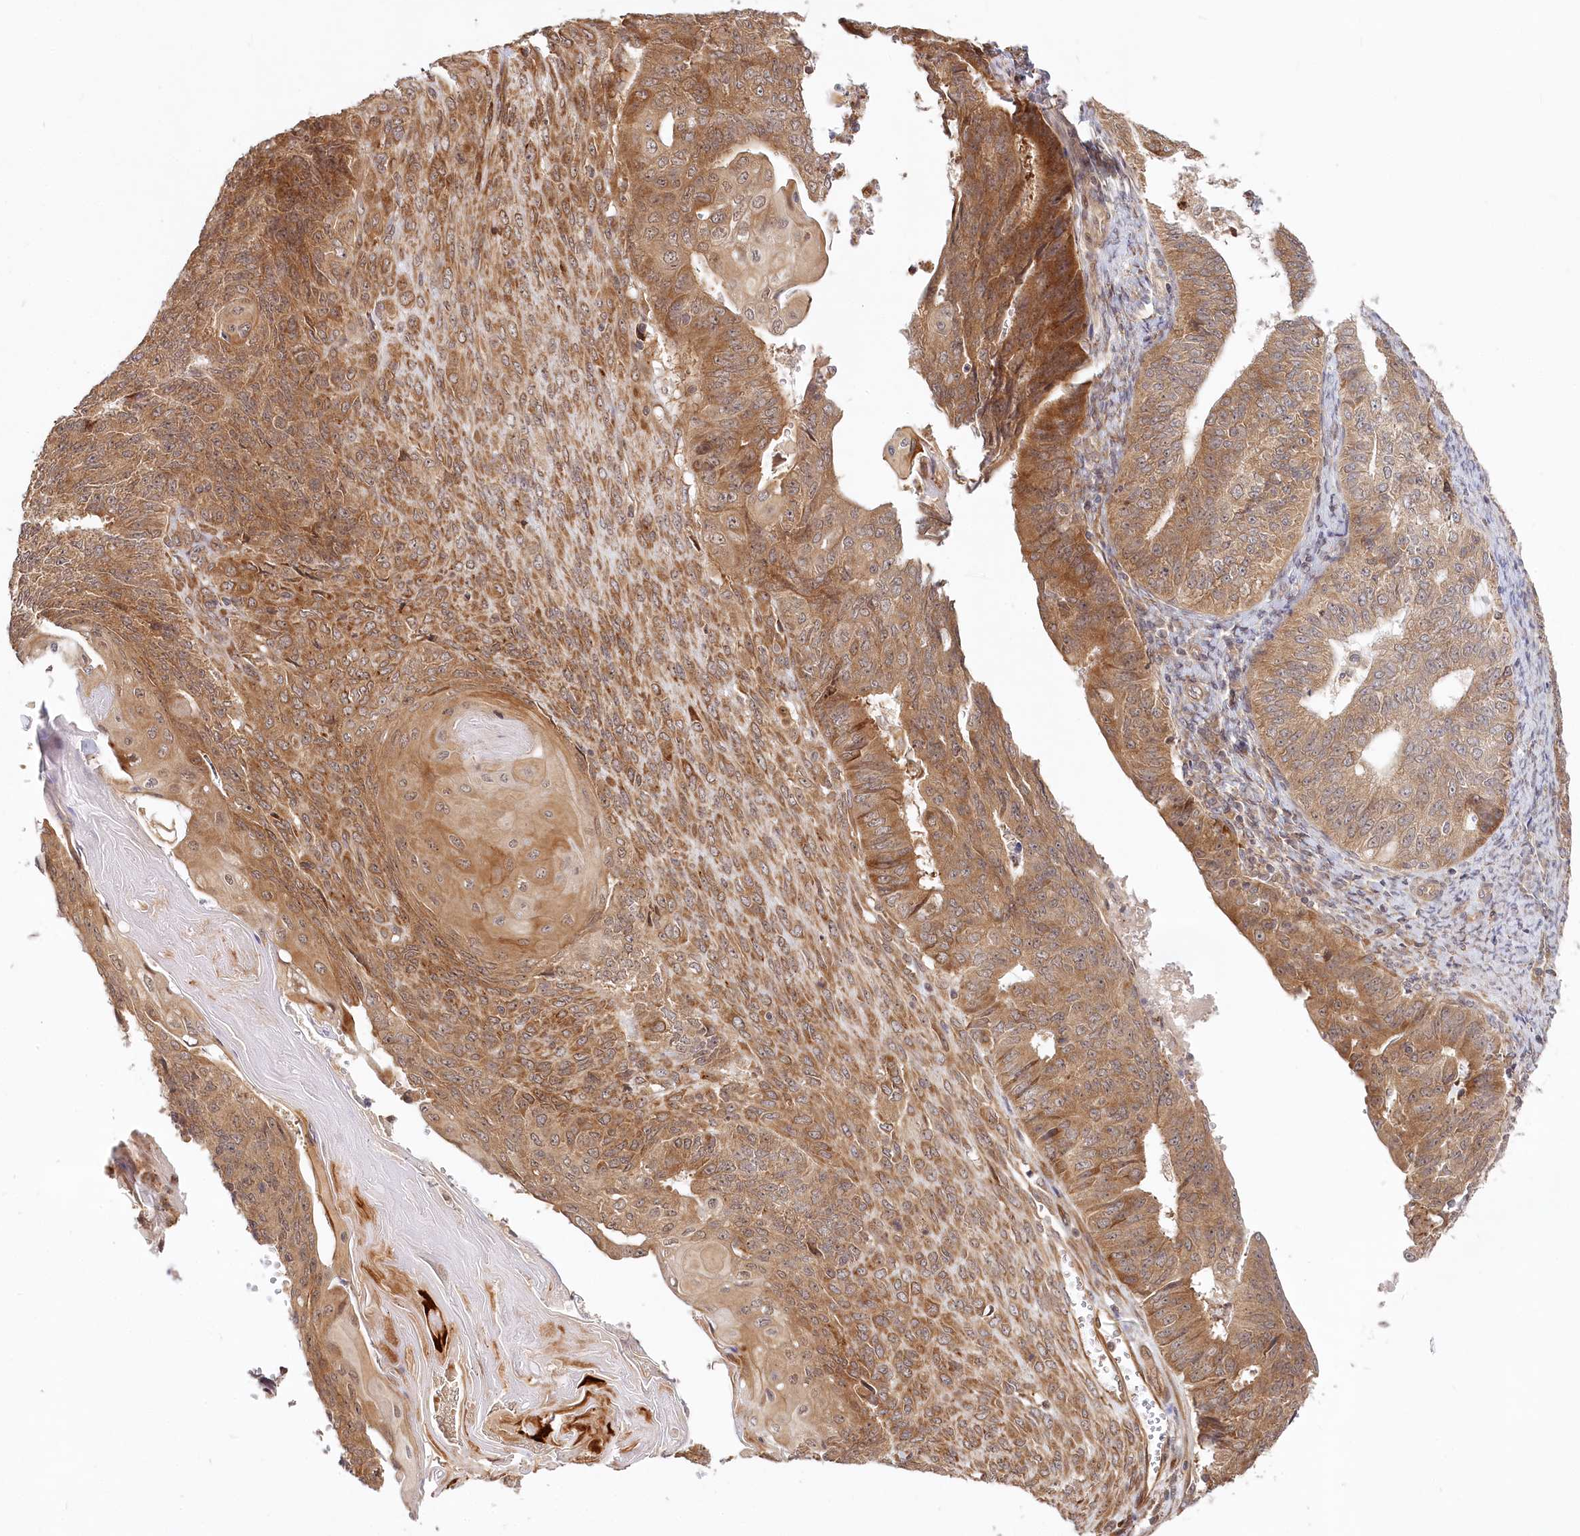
{"staining": {"intensity": "moderate", "quantity": ">75%", "location": "cytoplasmic/membranous"}, "tissue": "endometrial cancer", "cell_type": "Tumor cells", "image_type": "cancer", "snomed": [{"axis": "morphology", "description": "Adenocarcinoma, NOS"}, {"axis": "topography", "description": "Endometrium"}], "caption": "Protein expression analysis of endometrial adenocarcinoma demonstrates moderate cytoplasmic/membranous positivity in about >75% of tumor cells.", "gene": "CEP70", "patient": {"sex": "female", "age": 32}}